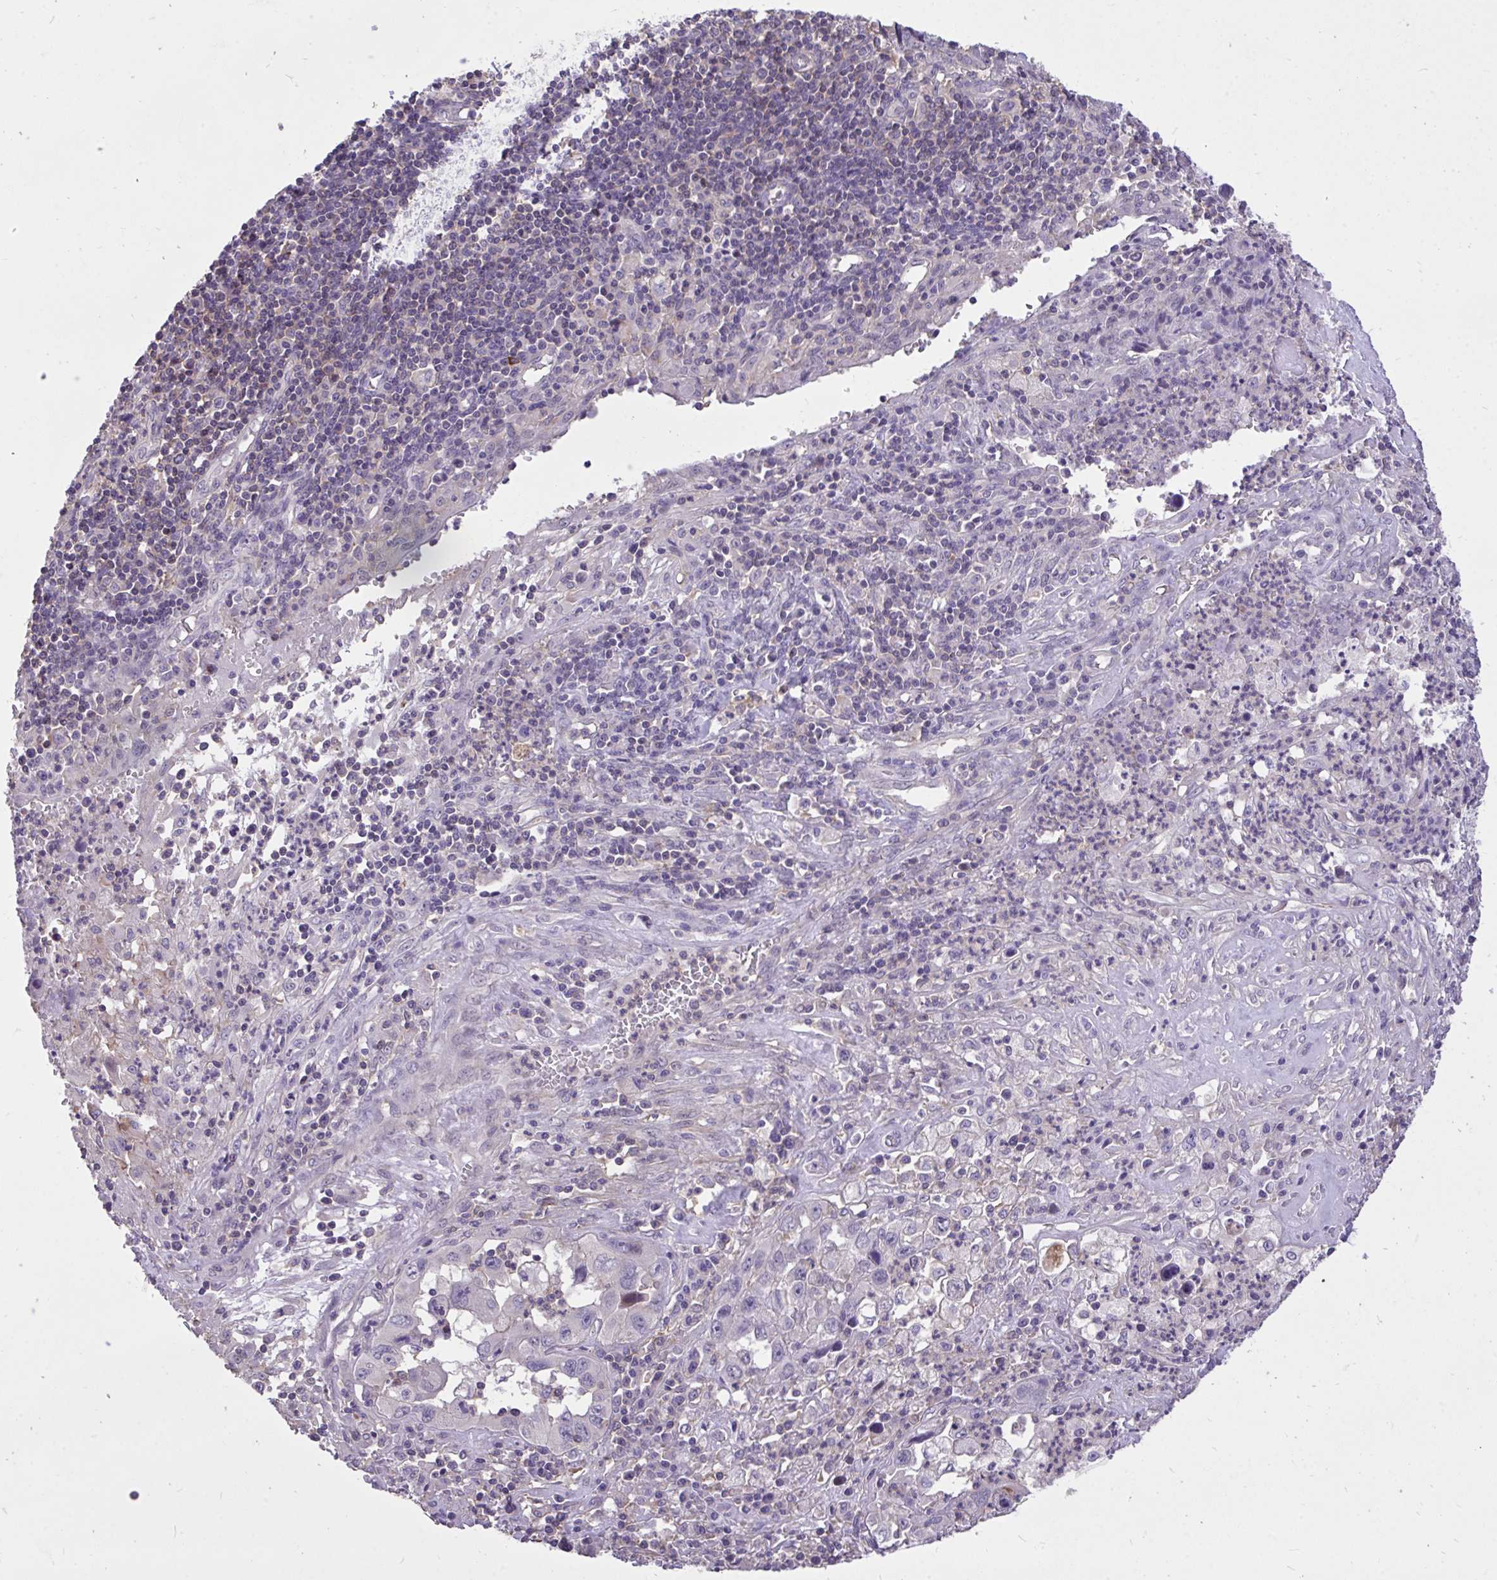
{"staining": {"intensity": "negative", "quantity": "none", "location": "none"}, "tissue": "endometrial cancer", "cell_type": "Tumor cells", "image_type": "cancer", "snomed": [{"axis": "morphology", "description": "Adenocarcinoma, NOS"}, {"axis": "topography", "description": "Uterus"}], "caption": "IHC histopathology image of endometrial cancer stained for a protein (brown), which reveals no staining in tumor cells.", "gene": "IGFL2", "patient": {"sex": "female", "age": 62}}